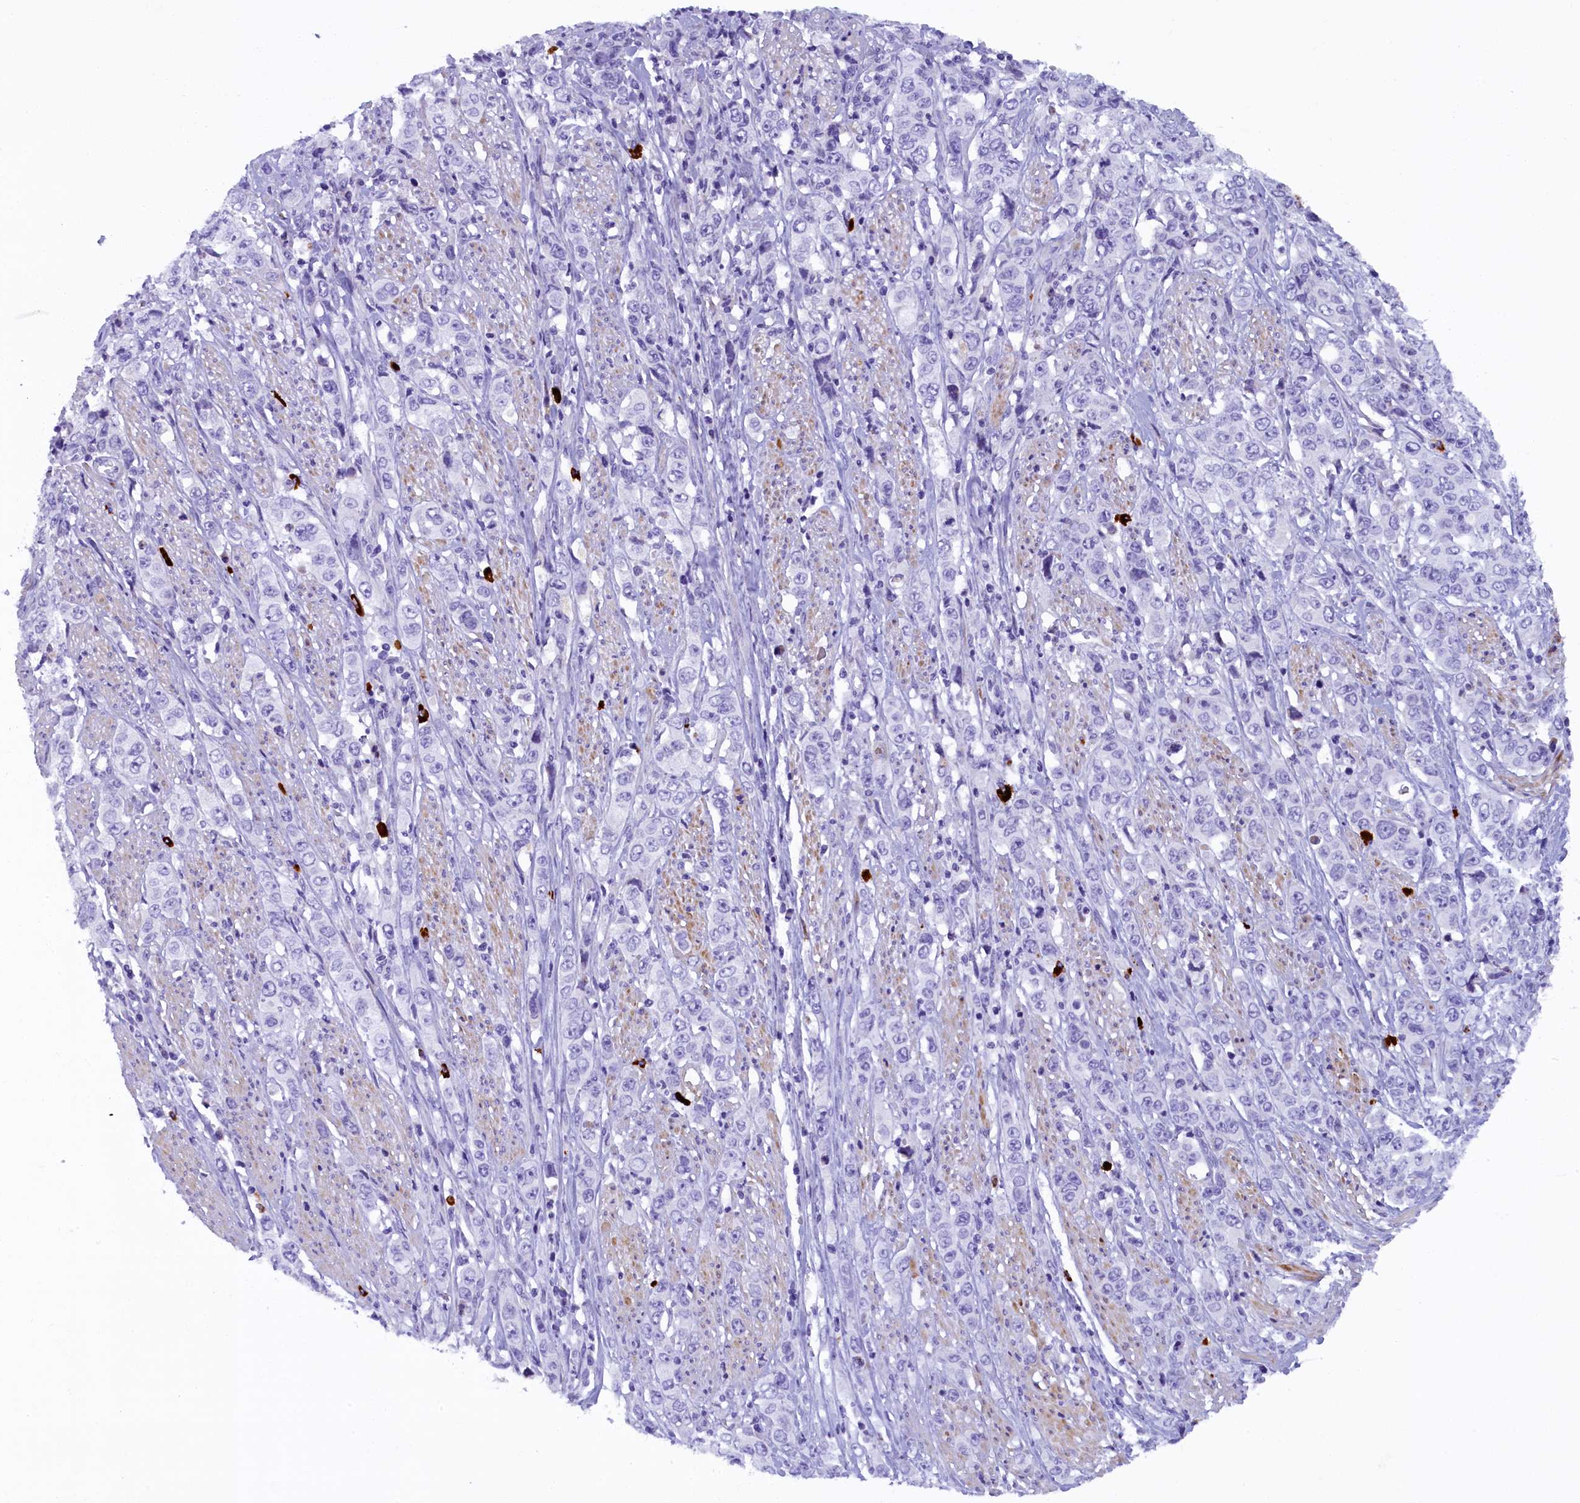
{"staining": {"intensity": "negative", "quantity": "none", "location": "none"}, "tissue": "stomach cancer", "cell_type": "Tumor cells", "image_type": "cancer", "snomed": [{"axis": "morphology", "description": "Adenocarcinoma, NOS"}, {"axis": "topography", "description": "Stomach, upper"}], "caption": "Immunohistochemical staining of stomach cancer displays no significant expression in tumor cells. The staining is performed using DAB brown chromogen with nuclei counter-stained in using hematoxylin.", "gene": "RTTN", "patient": {"sex": "male", "age": 62}}